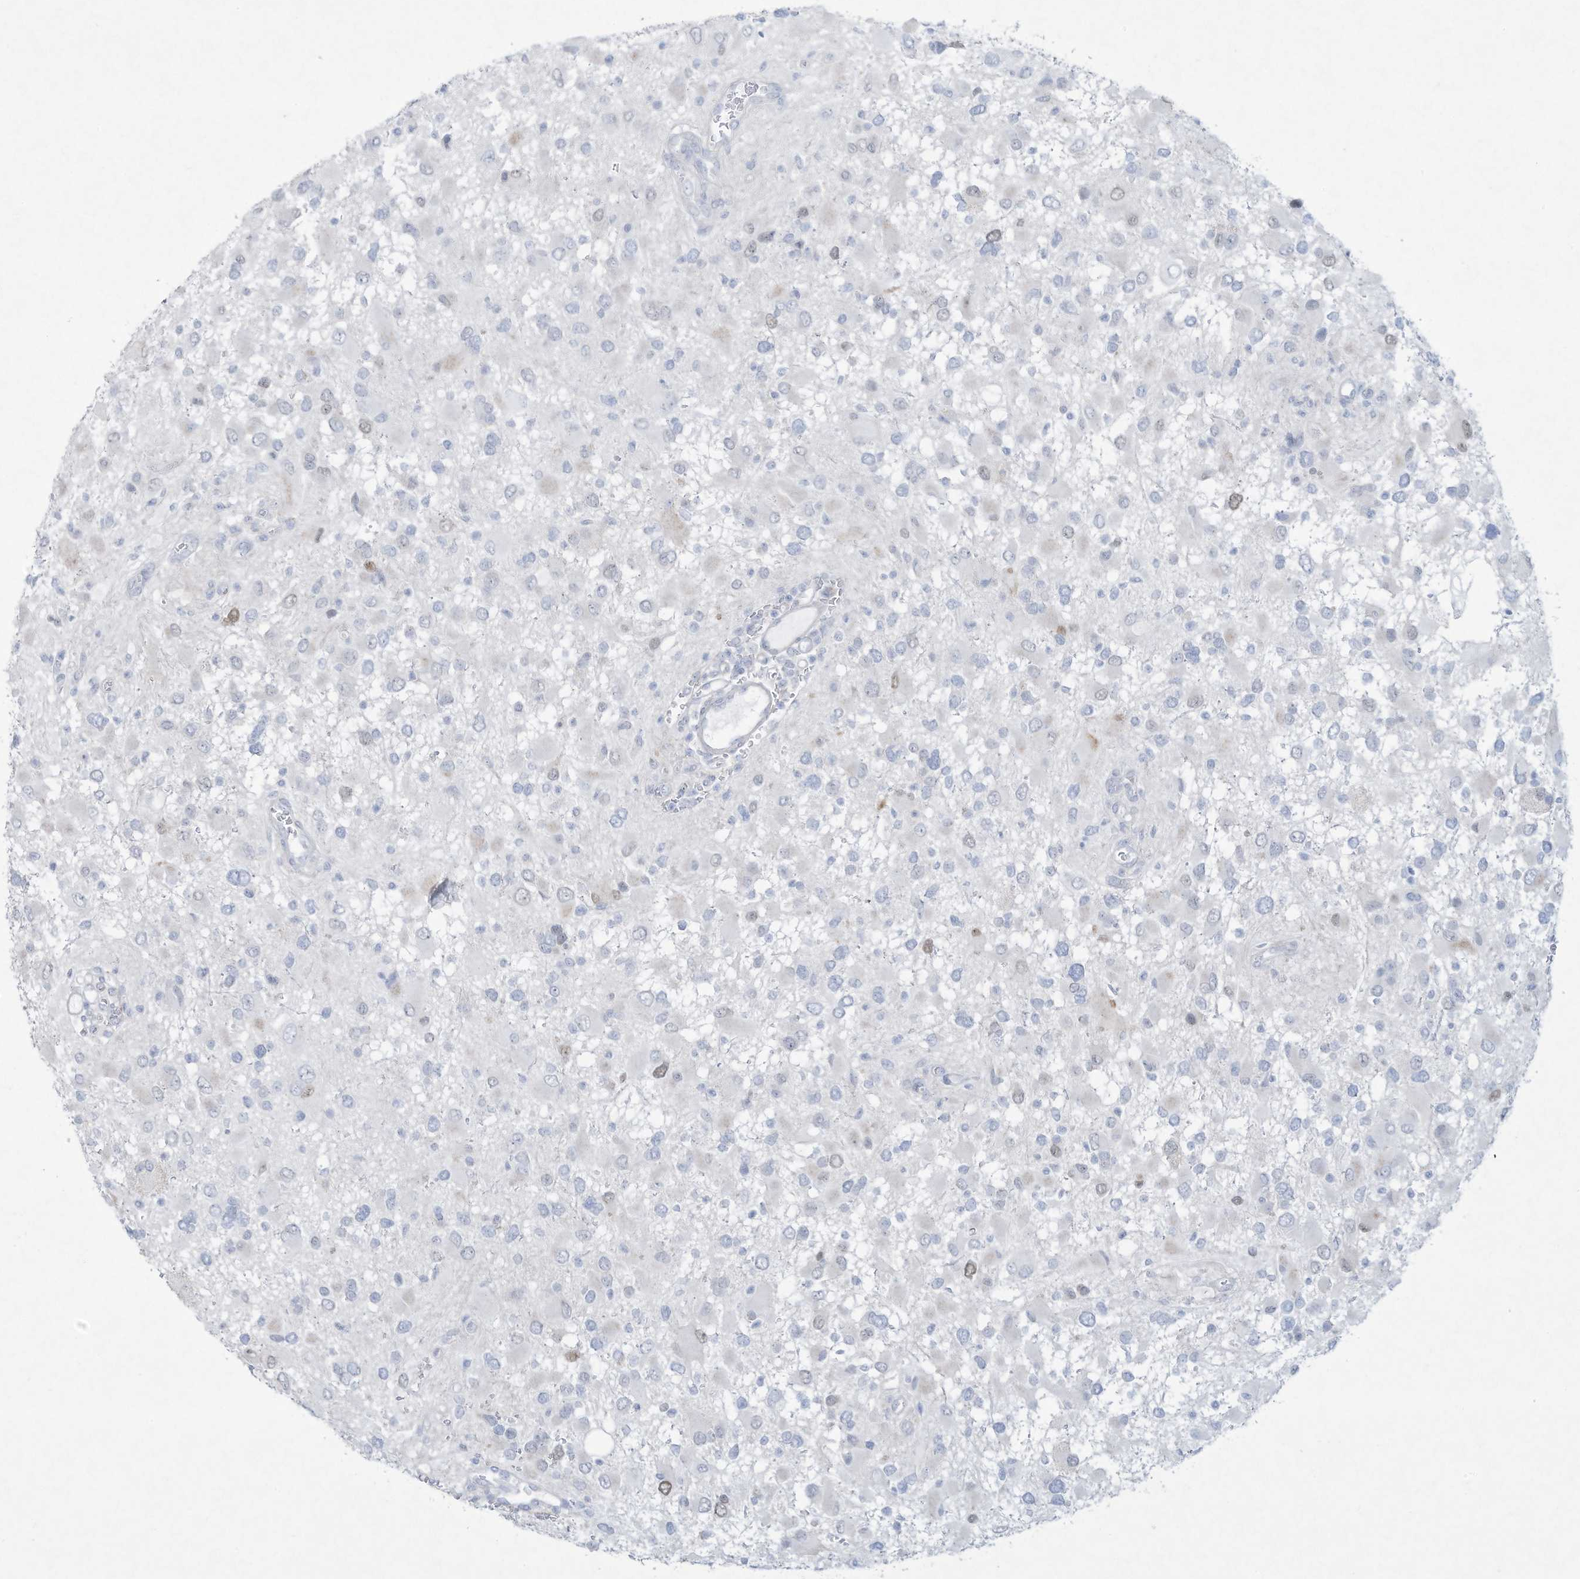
{"staining": {"intensity": "negative", "quantity": "none", "location": "none"}, "tissue": "glioma", "cell_type": "Tumor cells", "image_type": "cancer", "snomed": [{"axis": "morphology", "description": "Glioma, malignant, High grade"}, {"axis": "topography", "description": "Brain"}], "caption": "A micrograph of malignant high-grade glioma stained for a protein shows no brown staining in tumor cells.", "gene": "PAX6", "patient": {"sex": "male", "age": 53}}